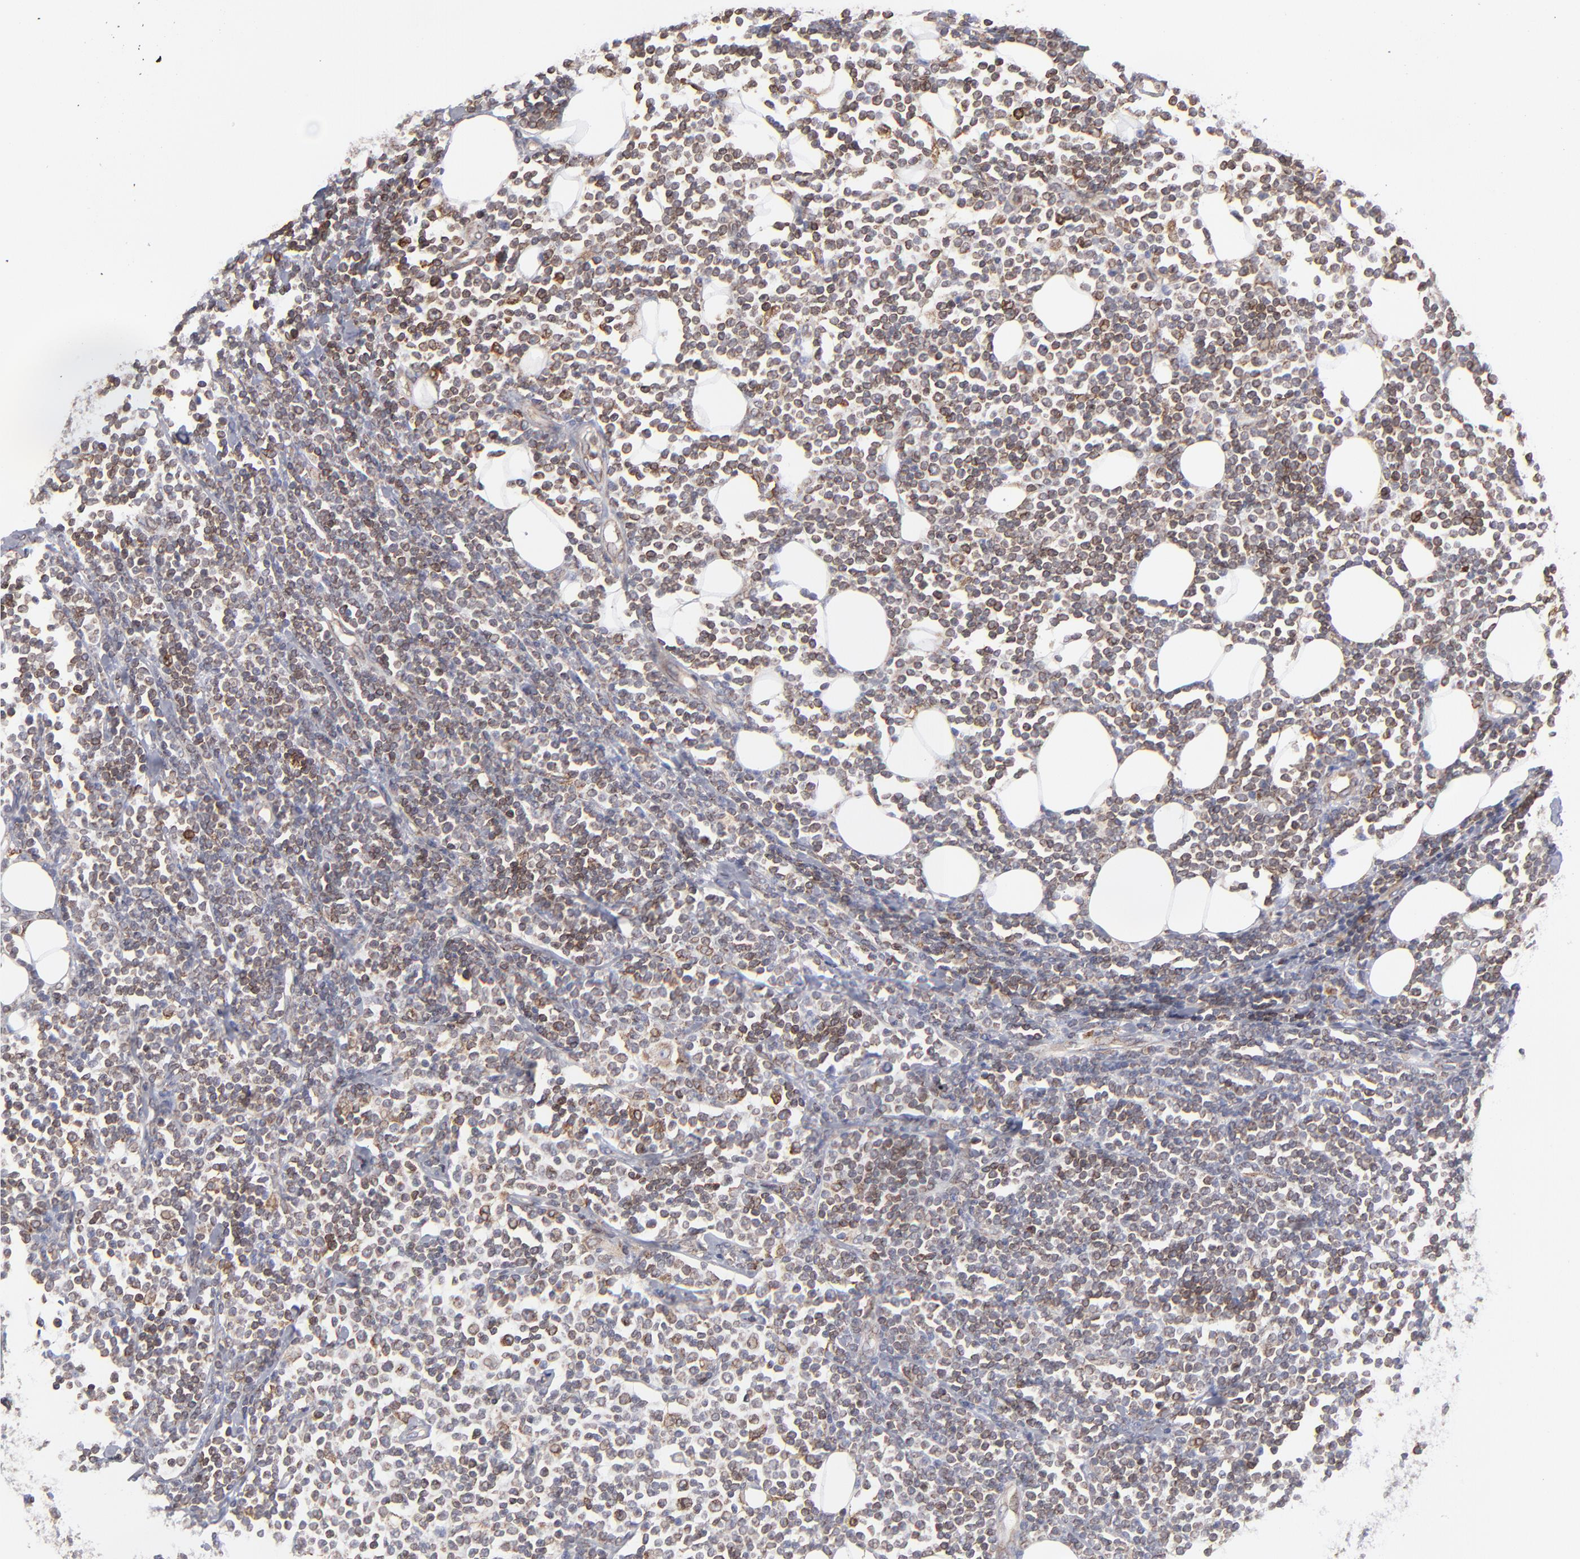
{"staining": {"intensity": "moderate", "quantity": "25%-75%", "location": "cytoplasmic/membranous"}, "tissue": "lymphoma", "cell_type": "Tumor cells", "image_type": "cancer", "snomed": [{"axis": "morphology", "description": "Malignant lymphoma, non-Hodgkin's type, Low grade"}, {"axis": "topography", "description": "Soft tissue"}], "caption": "A high-resolution micrograph shows immunohistochemistry staining of malignant lymphoma, non-Hodgkin's type (low-grade), which demonstrates moderate cytoplasmic/membranous positivity in approximately 25%-75% of tumor cells. (Brightfield microscopy of DAB IHC at high magnification).", "gene": "TMX1", "patient": {"sex": "male", "age": 92}}